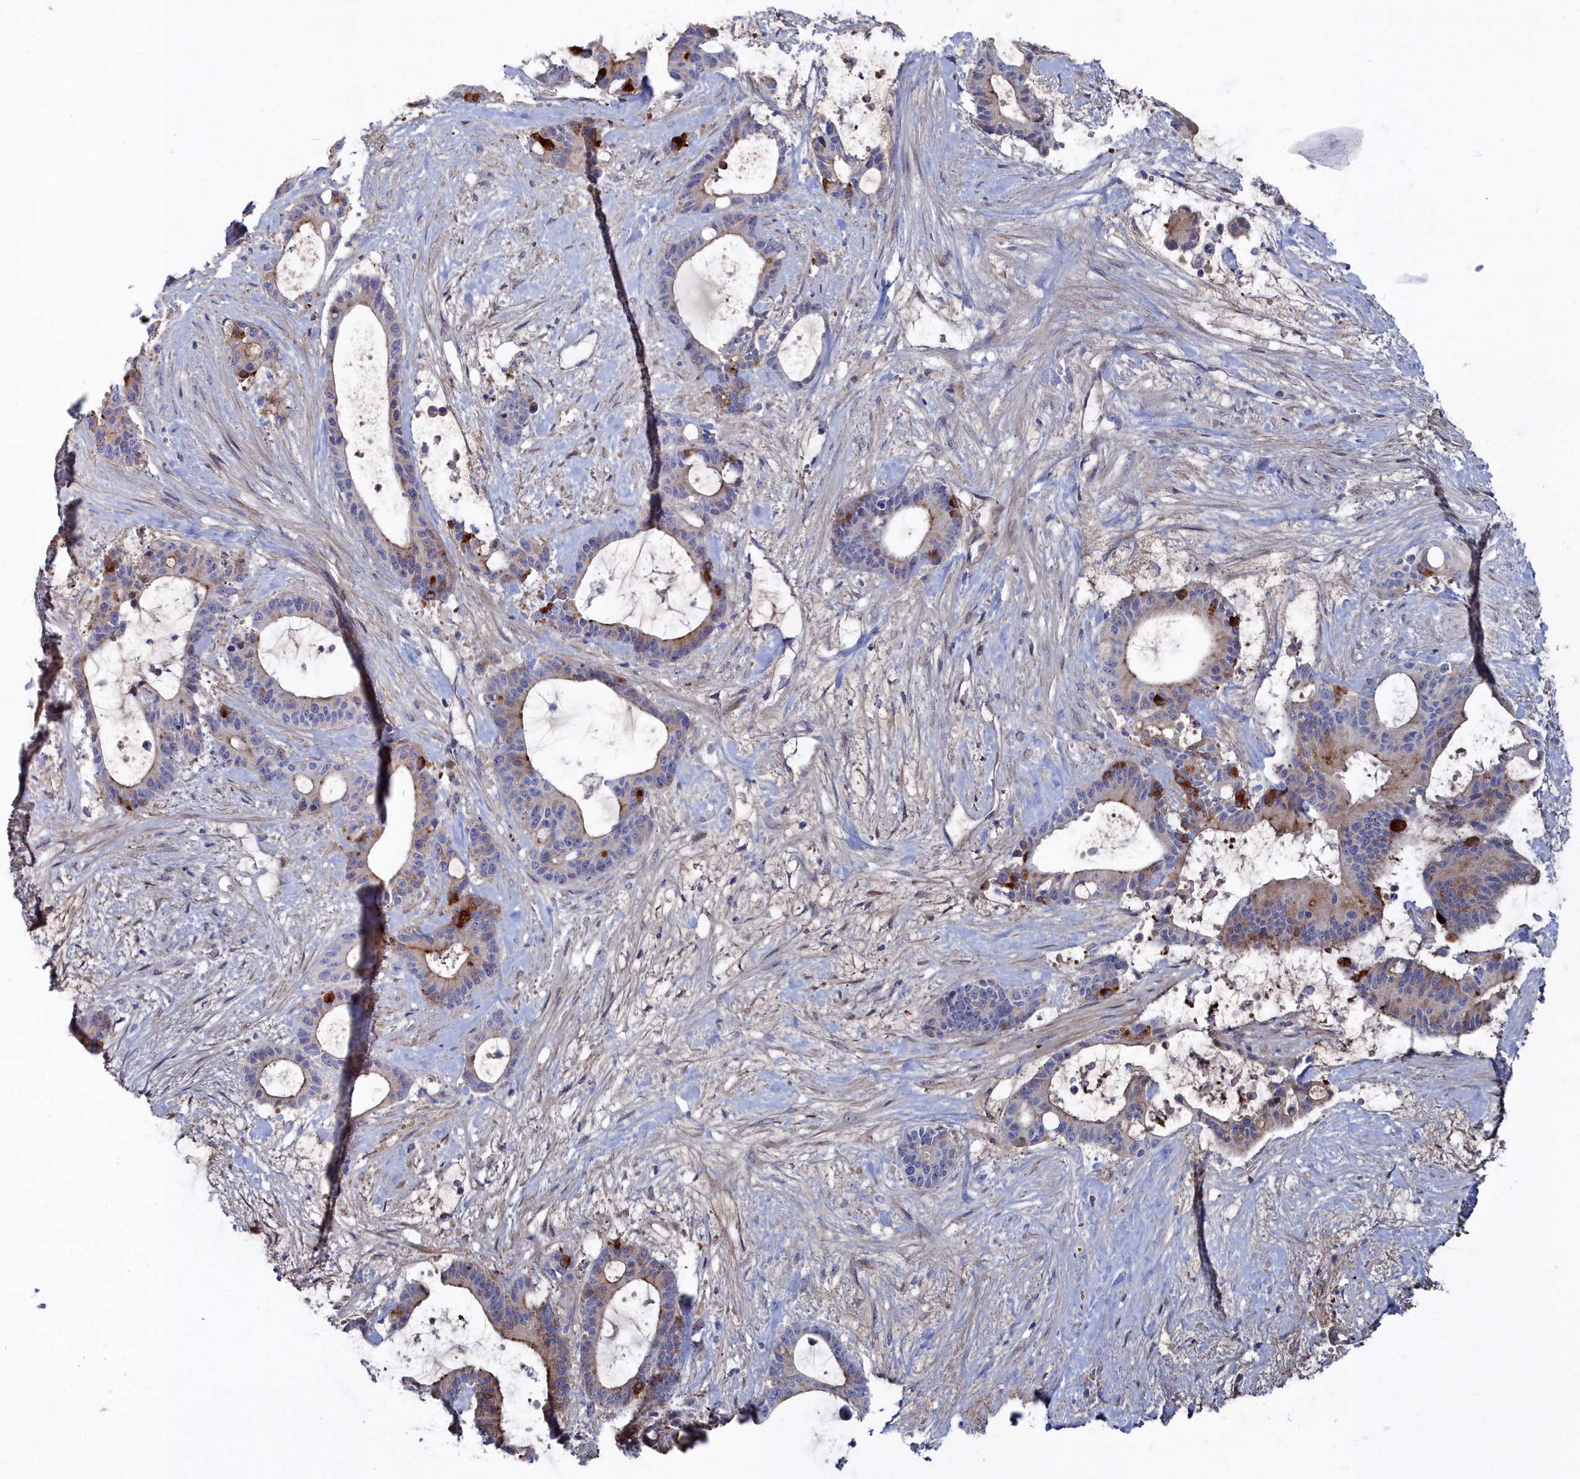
{"staining": {"intensity": "strong", "quantity": "<25%", "location": "cytoplasmic/membranous"}, "tissue": "liver cancer", "cell_type": "Tumor cells", "image_type": "cancer", "snomed": [{"axis": "morphology", "description": "Normal tissue, NOS"}, {"axis": "morphology", "description": "Cholangiocarcinoma"}, {"axis": "topography", "description": "Liver"}, {"axis": "topography", "description": "Peripheral nerve tissue"}], "caption": "Cholangiocarcinoma (liver) stained with a protein marker shows strong staining in tumor cells.", "gene": "SHISAL2A", "patient": {"sex": "female", "age": 73}}